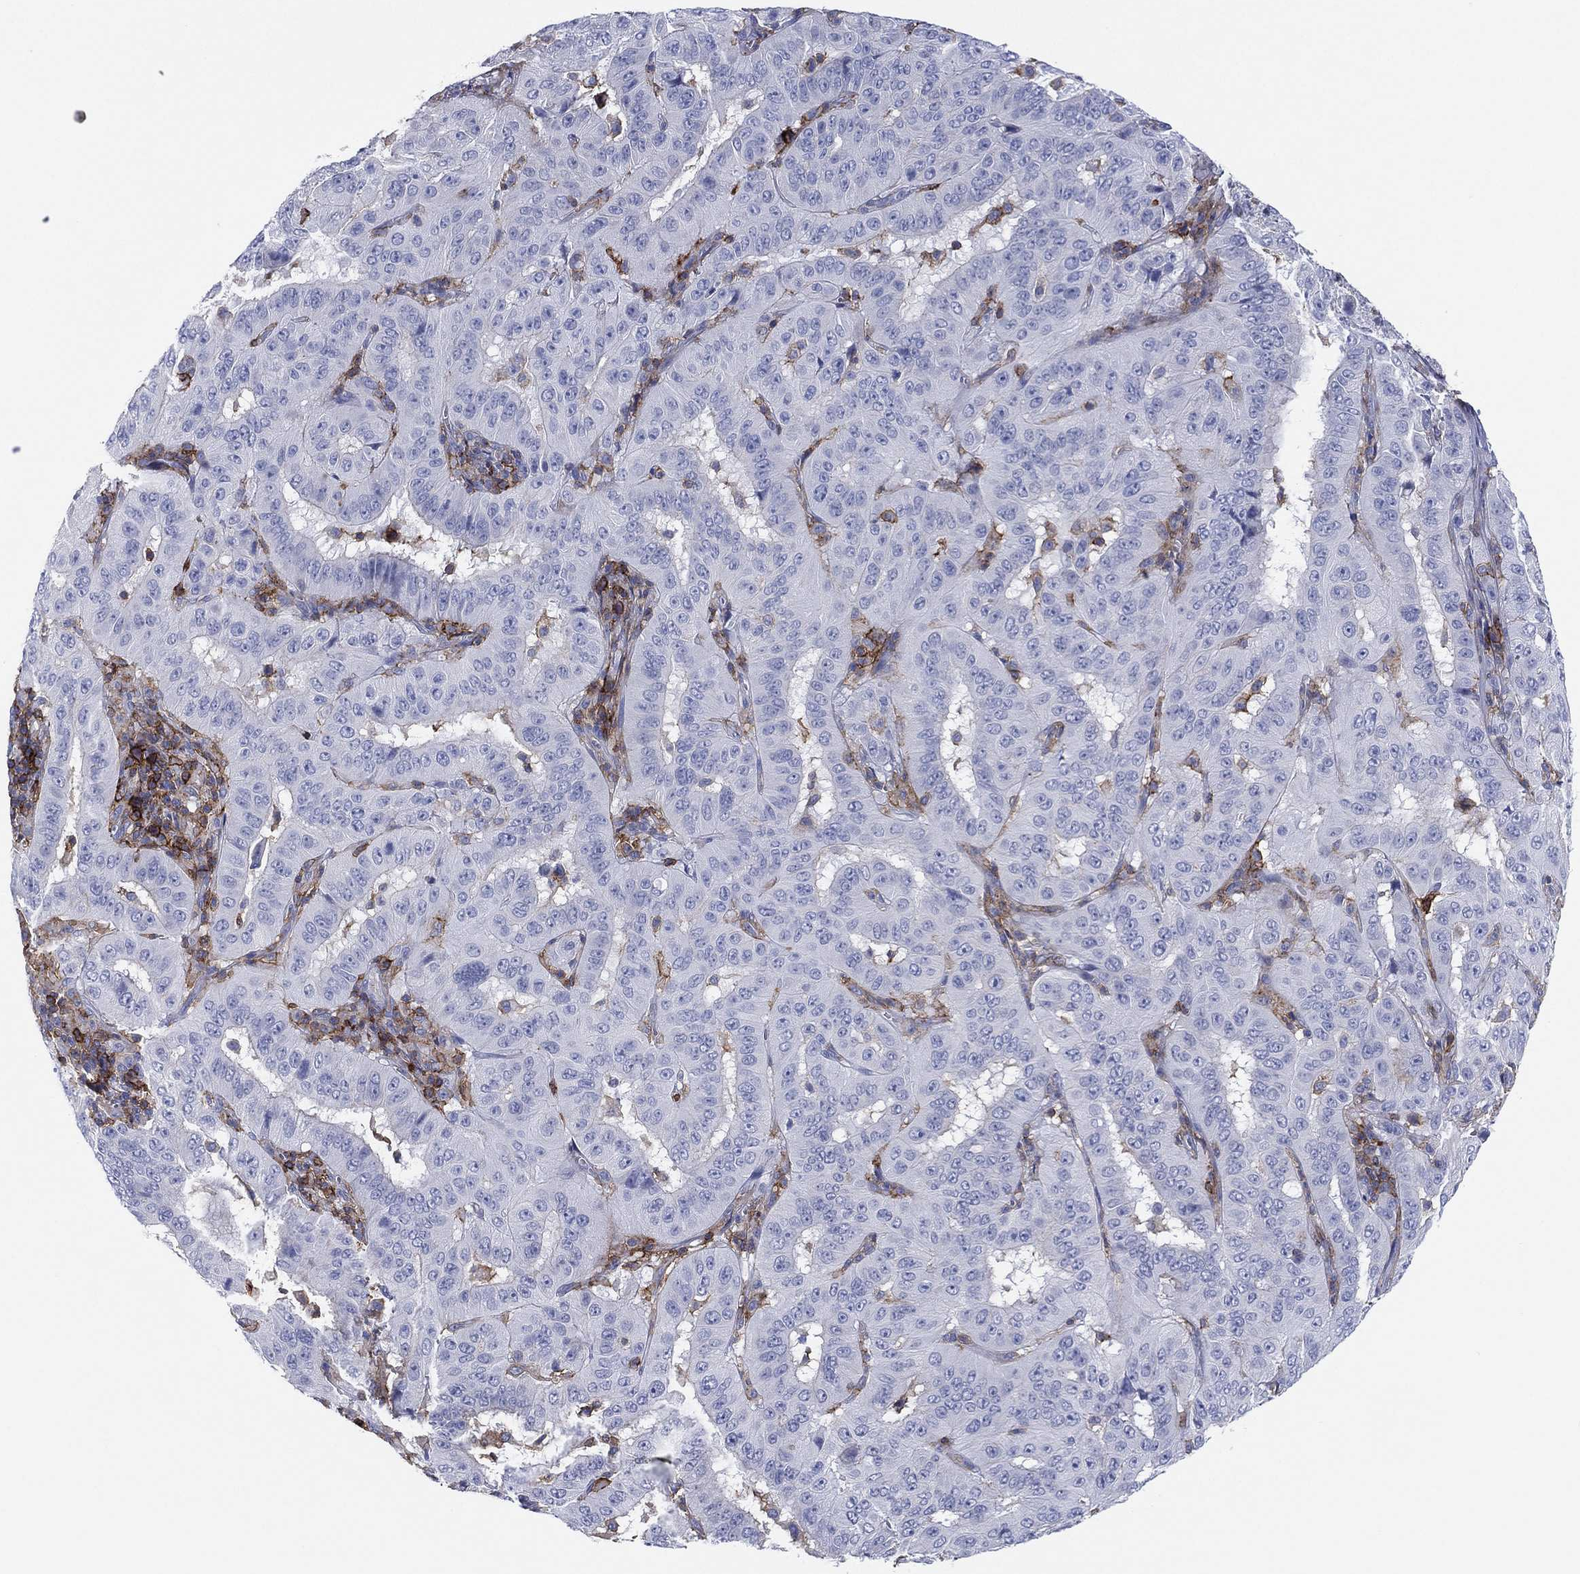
{"staining": {"intensity": "negative", "quantity": "none", "location": "none"}, "tissue": "pancreatic cancer", "cell_type": "Tumor cells", "image_type": "cancer", "snomed": [{"axis": "morphology", "description": "Adenocarcinoma, NOS"}, {"axis": "topography", "description": "Pancreas"}], "caption": "The immunohistochemistry micrograph has no significant staining in tumor cells of pancreatic cancer (adenocarcinoma) tissue. (IHC, brightfield microscopy, high magnification).", "gene": "SELPLG", "patient": {"sex": "male", "age": 63}}